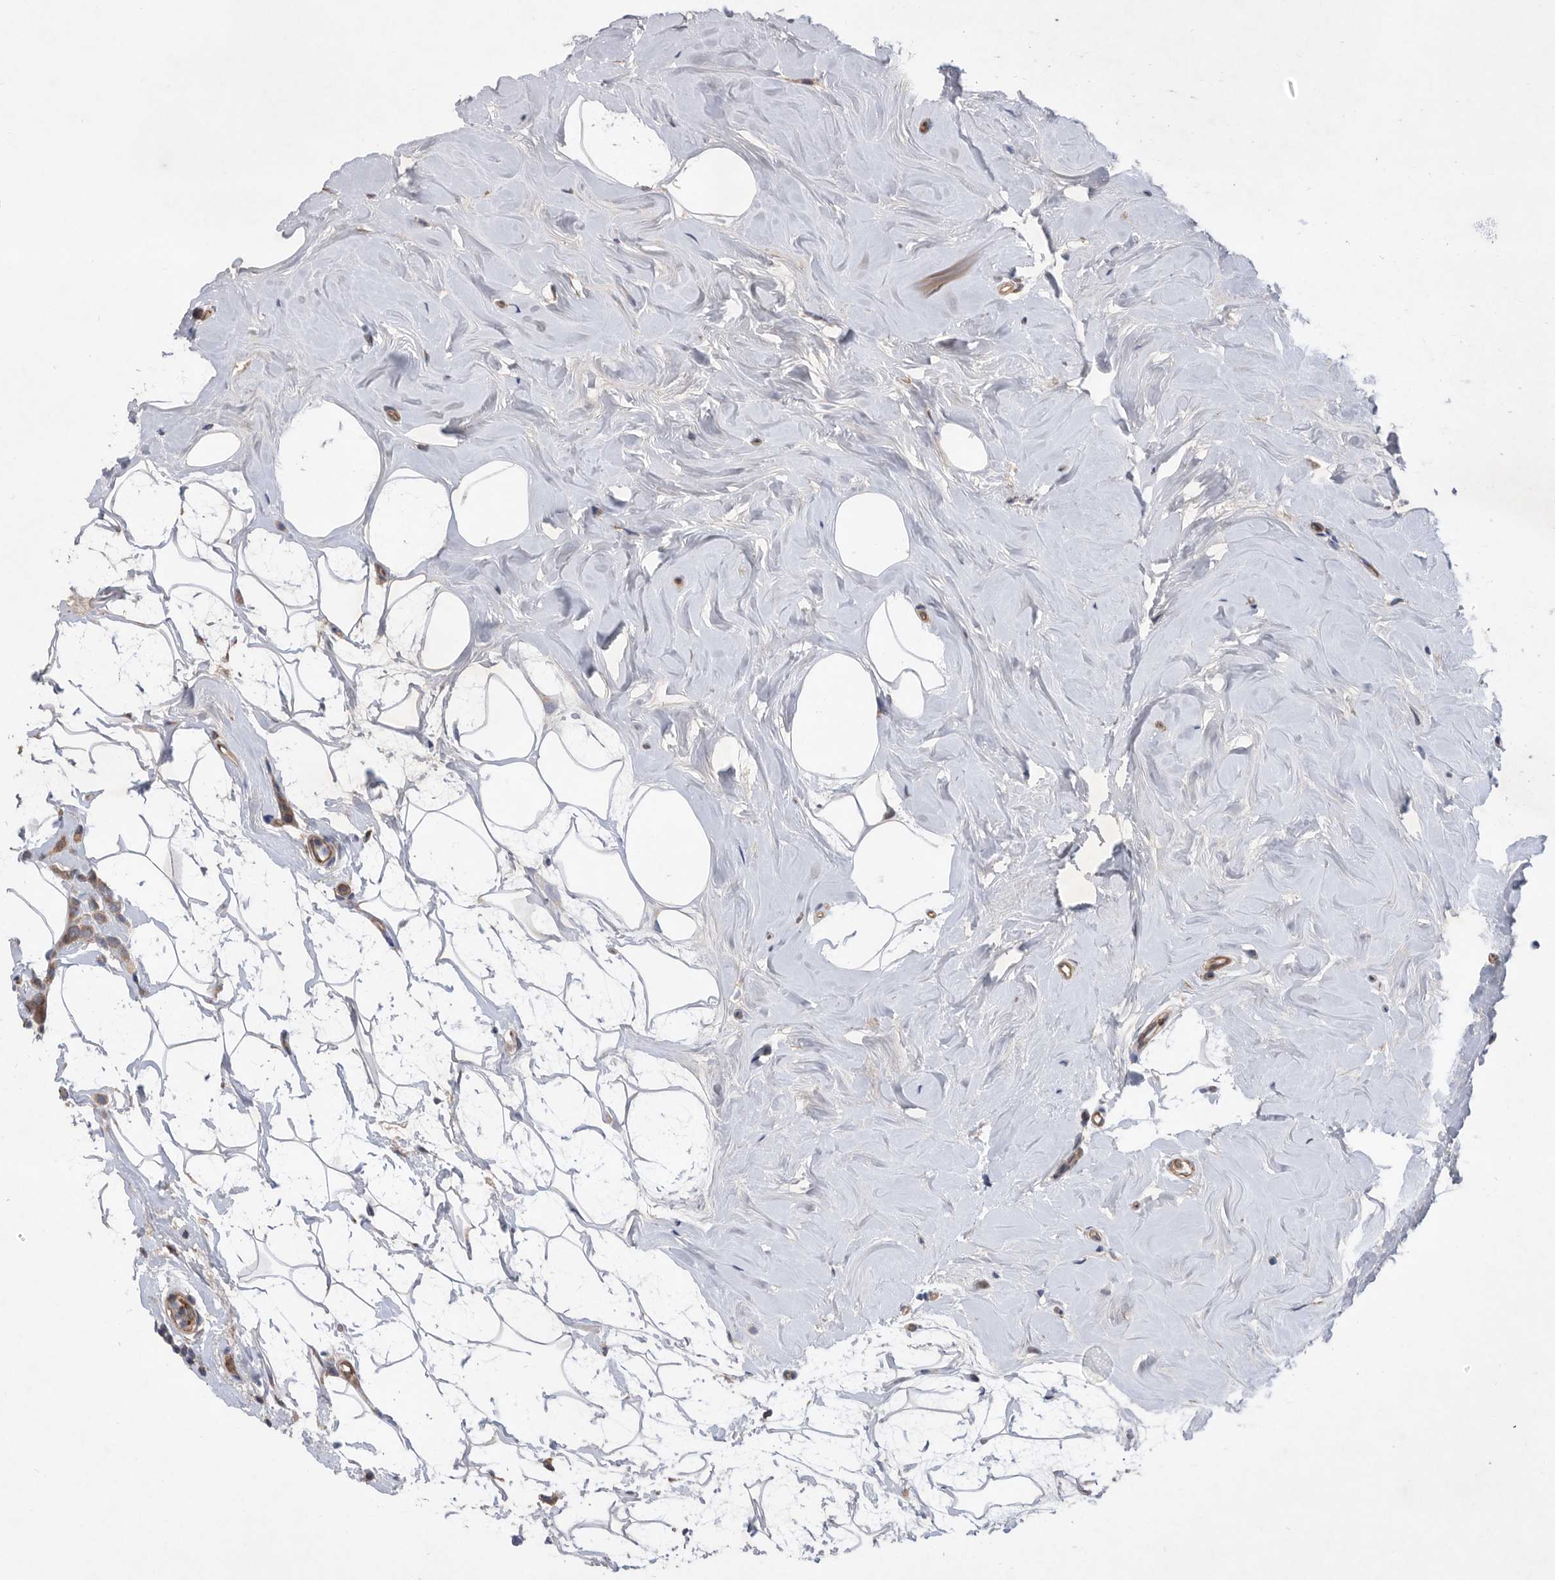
{"staining": {"intensity": "moderate", "quantity": ">75%", "location": "cytoplasmic/membranous"}, "tissue": "breast cancer", "cell_type": "Tumor cells", "image_type": "cancer", "snomed": [{"axis": "morphology", "description": "Lobular carcinoma"}, {"axis": "topography", "description": "Breast"}], "caption": "Human breast cancer (lobular carcinoma) stained with a brown dye displays moderate cytoplasmic/membranous positive staining in approximately >75% of tumor cells.", "gene": "ATP13A3", "patient": {"sex": "female", "age": 47}}